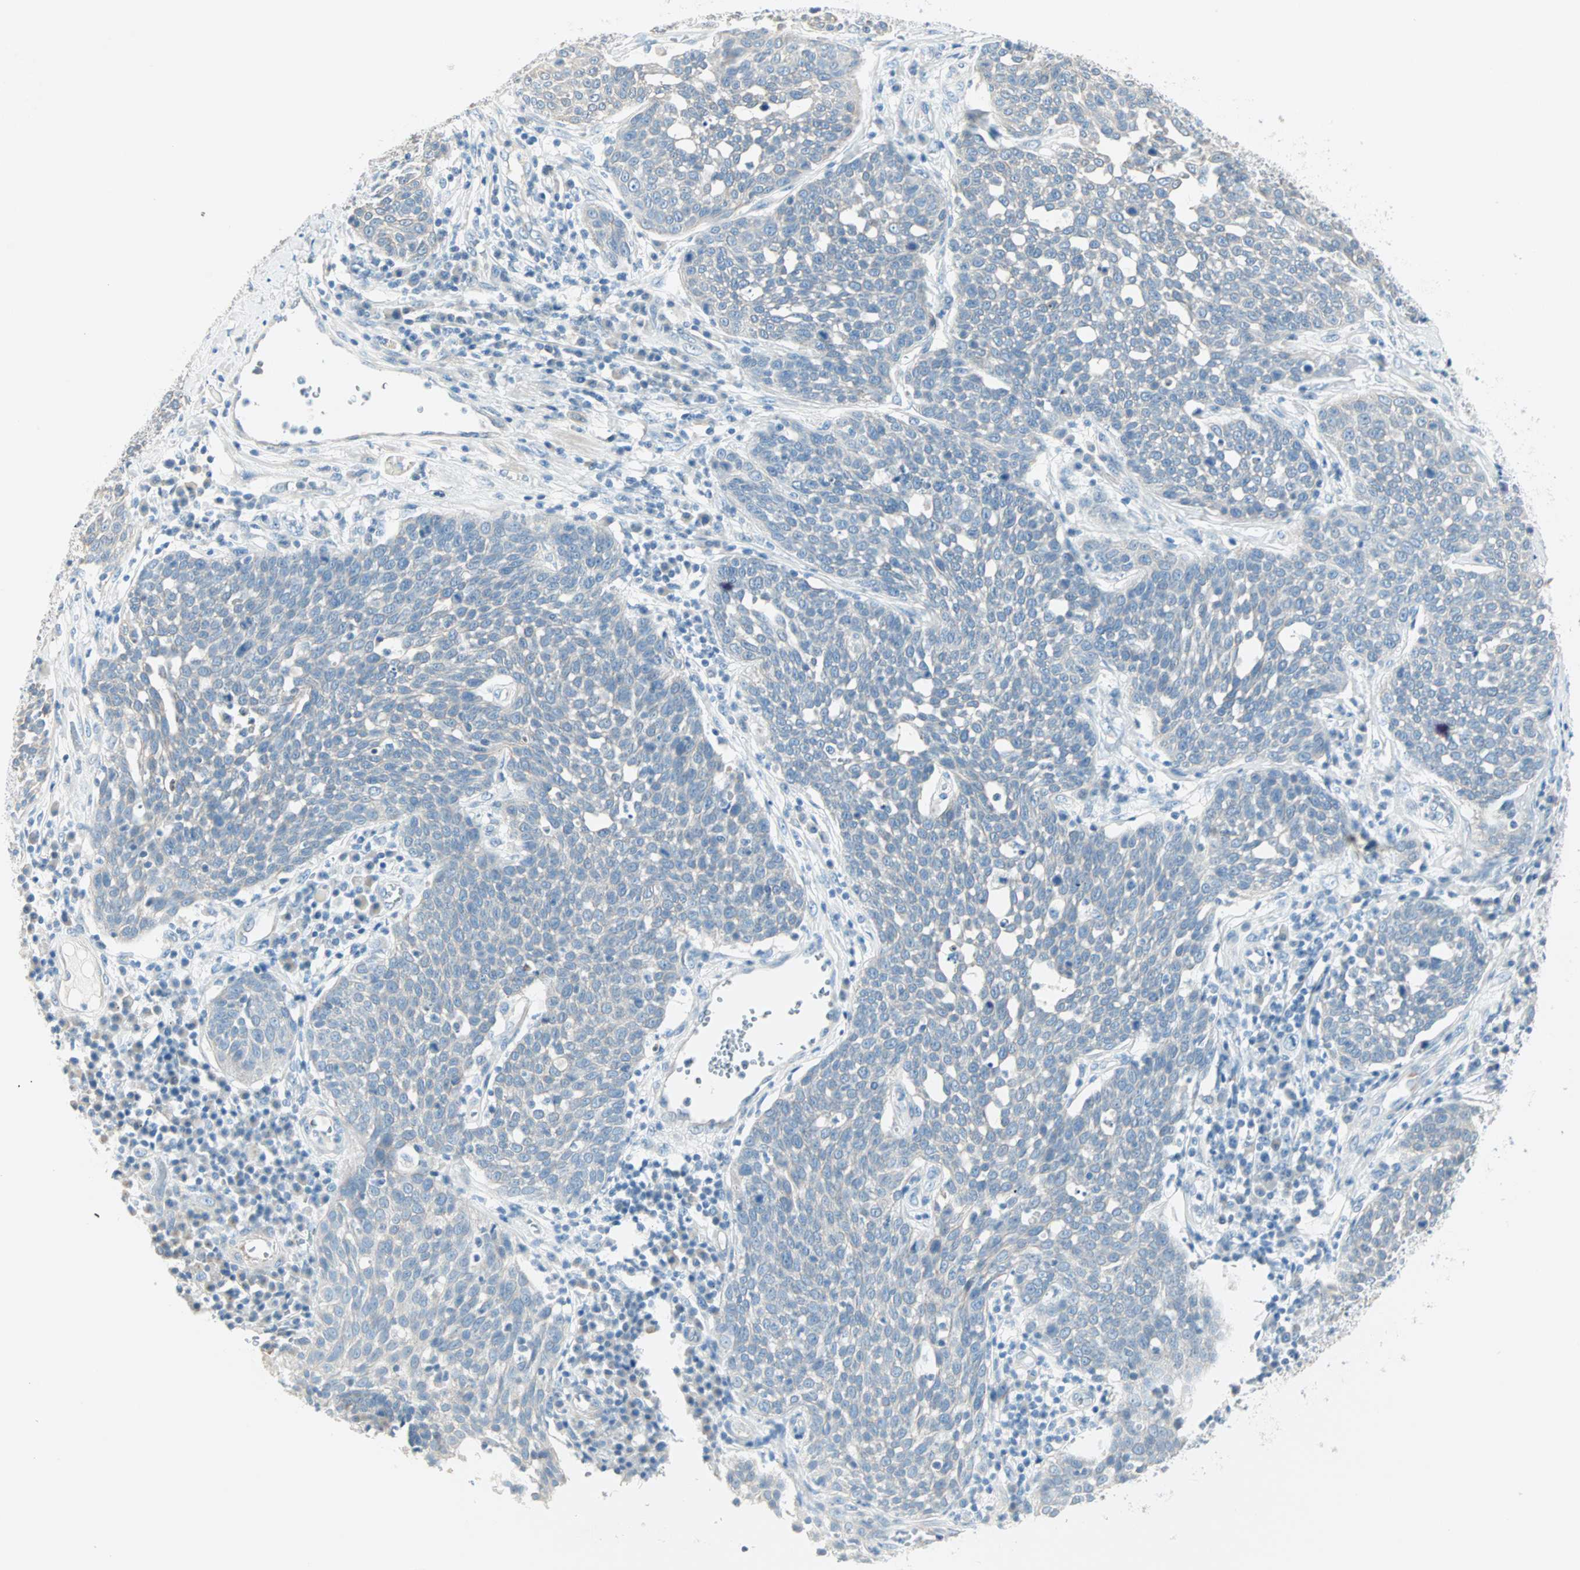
{"staining": {"intensity": "negative", "quantity": "none", "location": "none"}, "tissue": "cervical cancer", "cell_type": "Tumor cells", "image_type": "cancer", "snomed": [{"axis": "morphology", "description": "Squamous cell carcinoma, NOS"}, {"axis": "topography", "description": "Cervix"}], "caption": "High power microscopy micrograph of an immunohistochemistry (IHC) micrograph of cervical cancer (squamous cell carcinoma), revealing no significant staining in tumor cells.", "gene": "SULT1C2", "patient": {"sex": "female", "age": 34}}